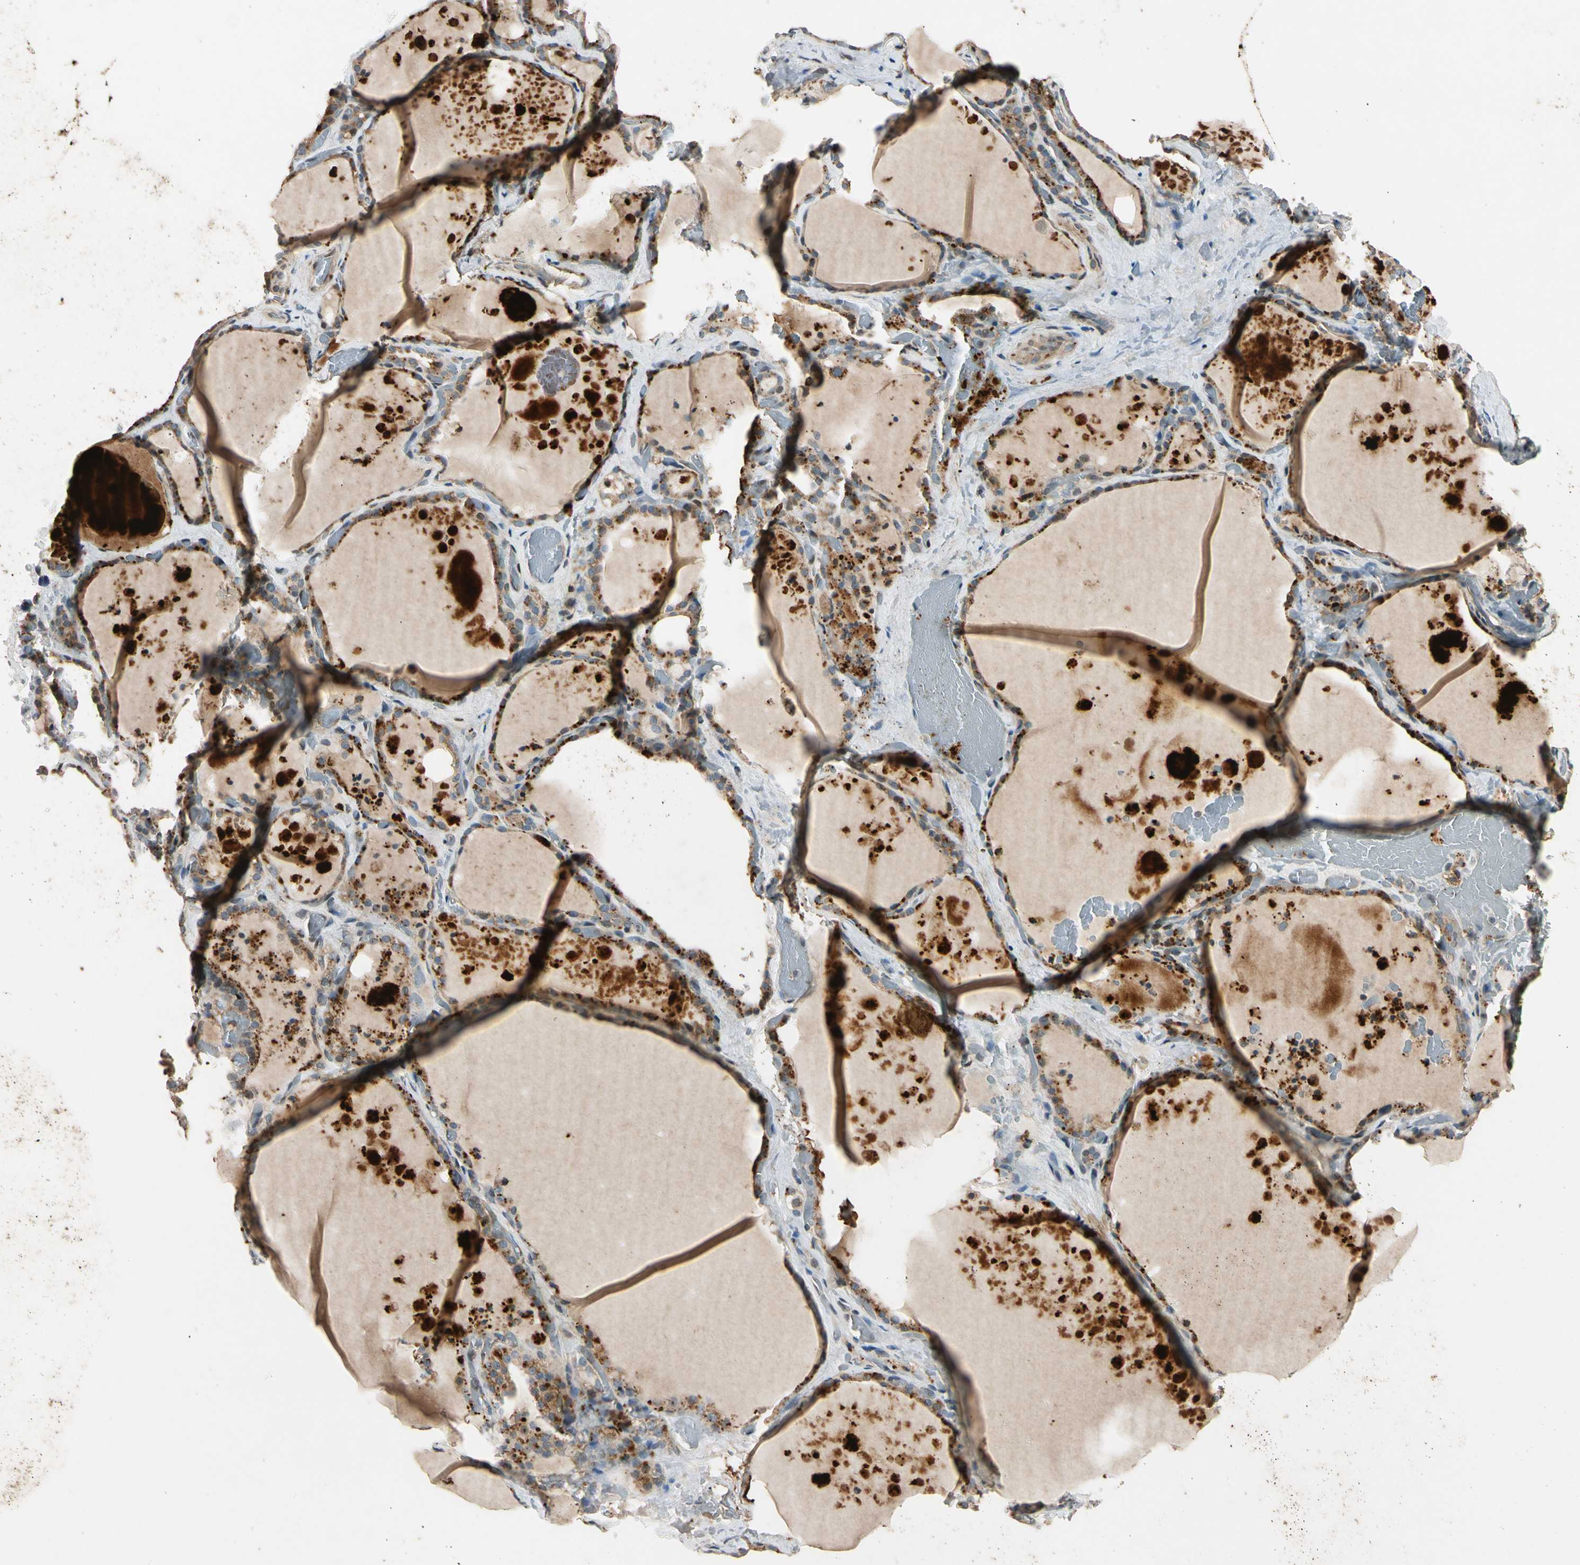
{"staining": {"intensity": "negative", "quantity": "none", "location": "none"}, "tissue": "thyroid gland", "cell_type": "Glandular cells", "image_type": "normal", "snomed": [{"axis": "morphology", "description": "Normal tissue, NOS"}, {"axis": "topography", "description": "Thyroid gland"}], "caption": "This histopathology image is of benign thyroid gland stained with IHC to label a protein in brown with the nuclei are counter-stained blue. There is no positivity in glandular cells. The staining was performed using DAB to visualize the protein expression in brown, while the nuclei were stained in blue with hematoxylin (Magnification: 20x).", "gene": "ROCK2", "patient": {"sex": "male", "age": 61}}